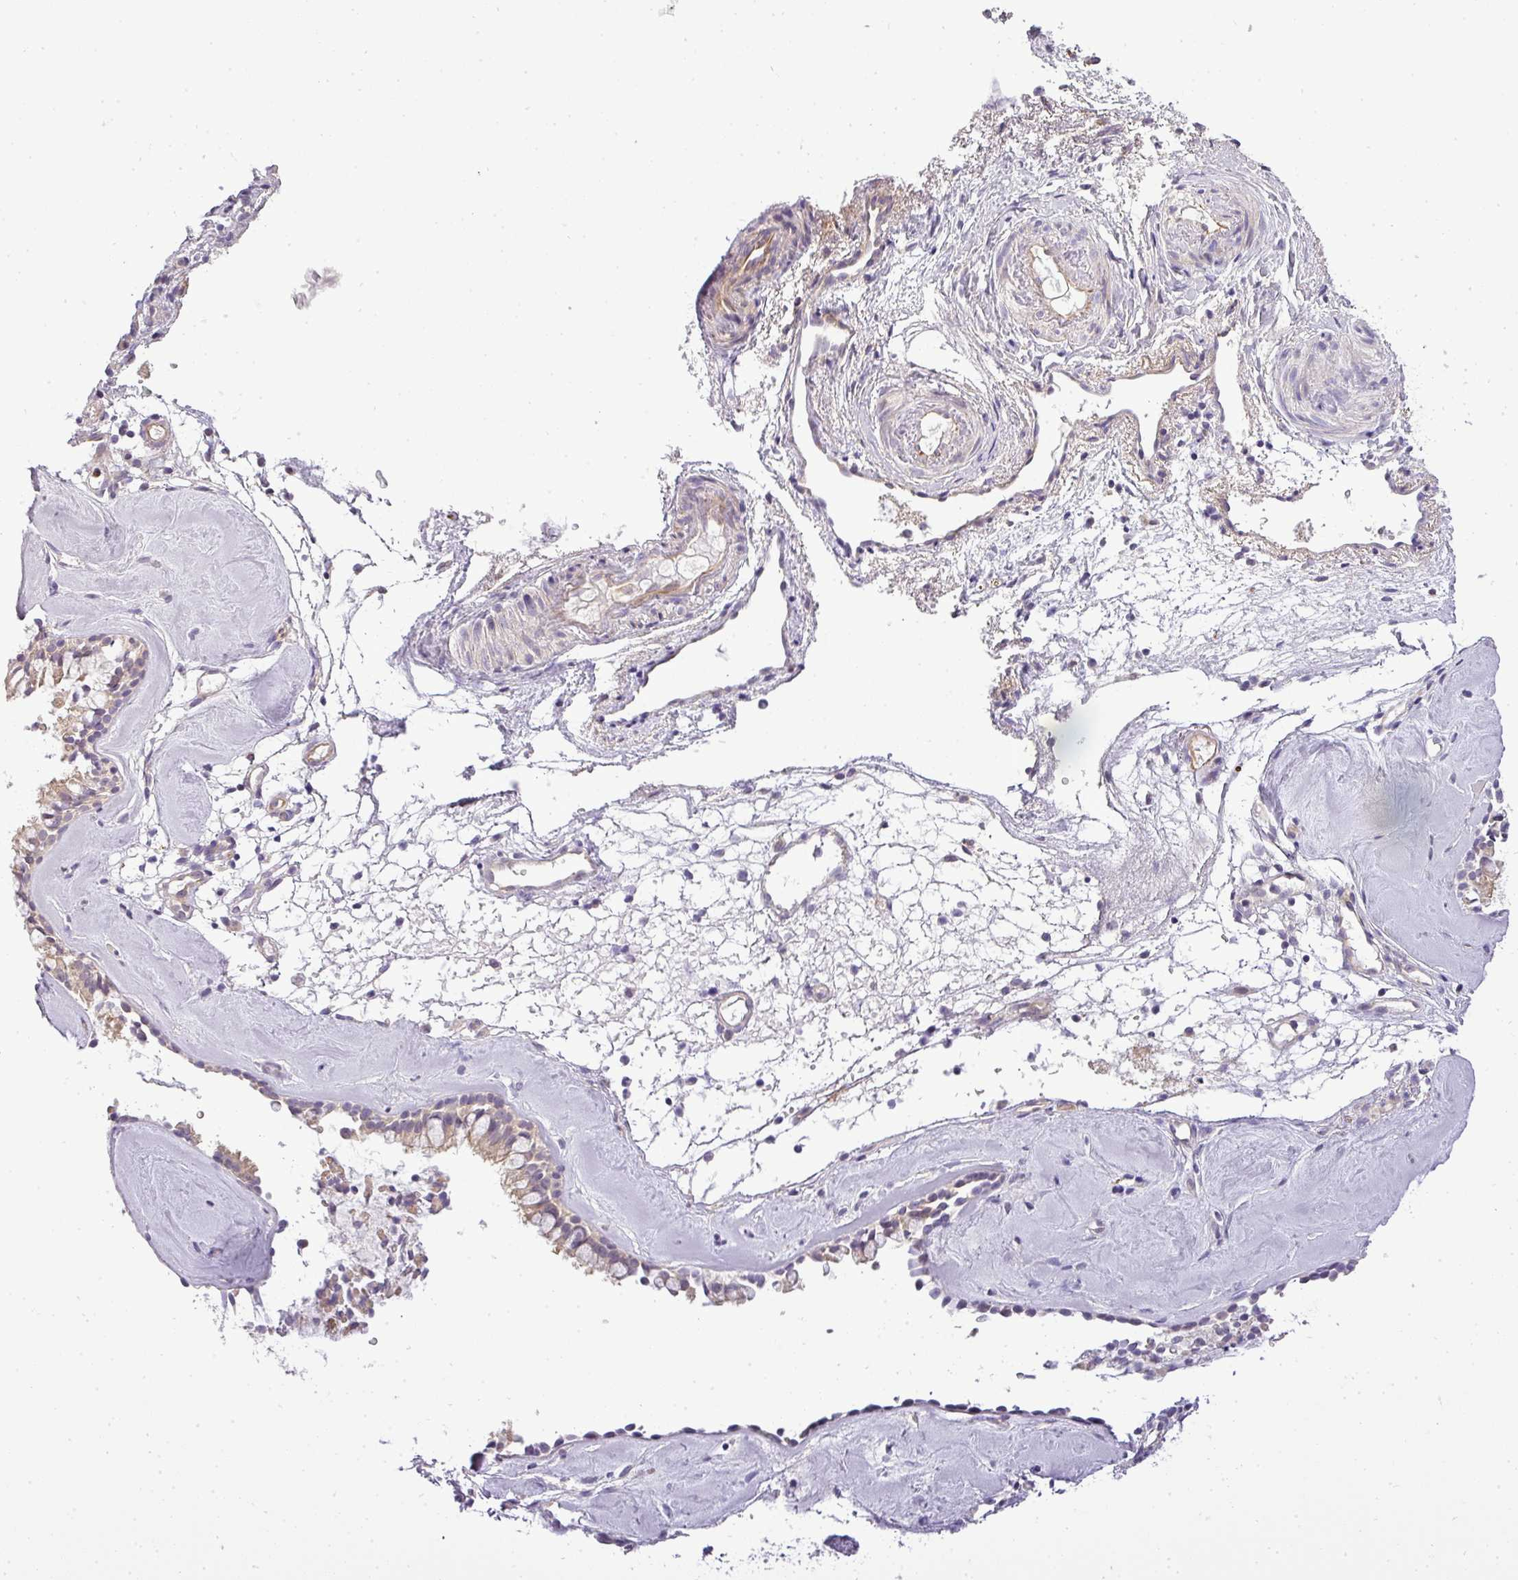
{"staining": {"intensity": "weak", "quantity": "25%-75%", "location": "cytoplasmic/membranous"}, "tissue": "nasopharynx", "cell_type": "Respiratory epithelial cells", "image_type": "normal", "snomed": [{"axis": "morphology", "description": "Normal tissue, NOS"}, {"axis": "topography", "description": "Nasopharynx"}], "caption": "A micrograph of human nasopharynx stained for a protein shows weak cytoplasmic/membranous brown staining in respiratory epithelial cells. Immunohistochemistry (ihc) stains the protein in brown and the nuclei are stained blue.", "gene": "ZDHHC1", "patient": {"sex": "male", "age": 65}}